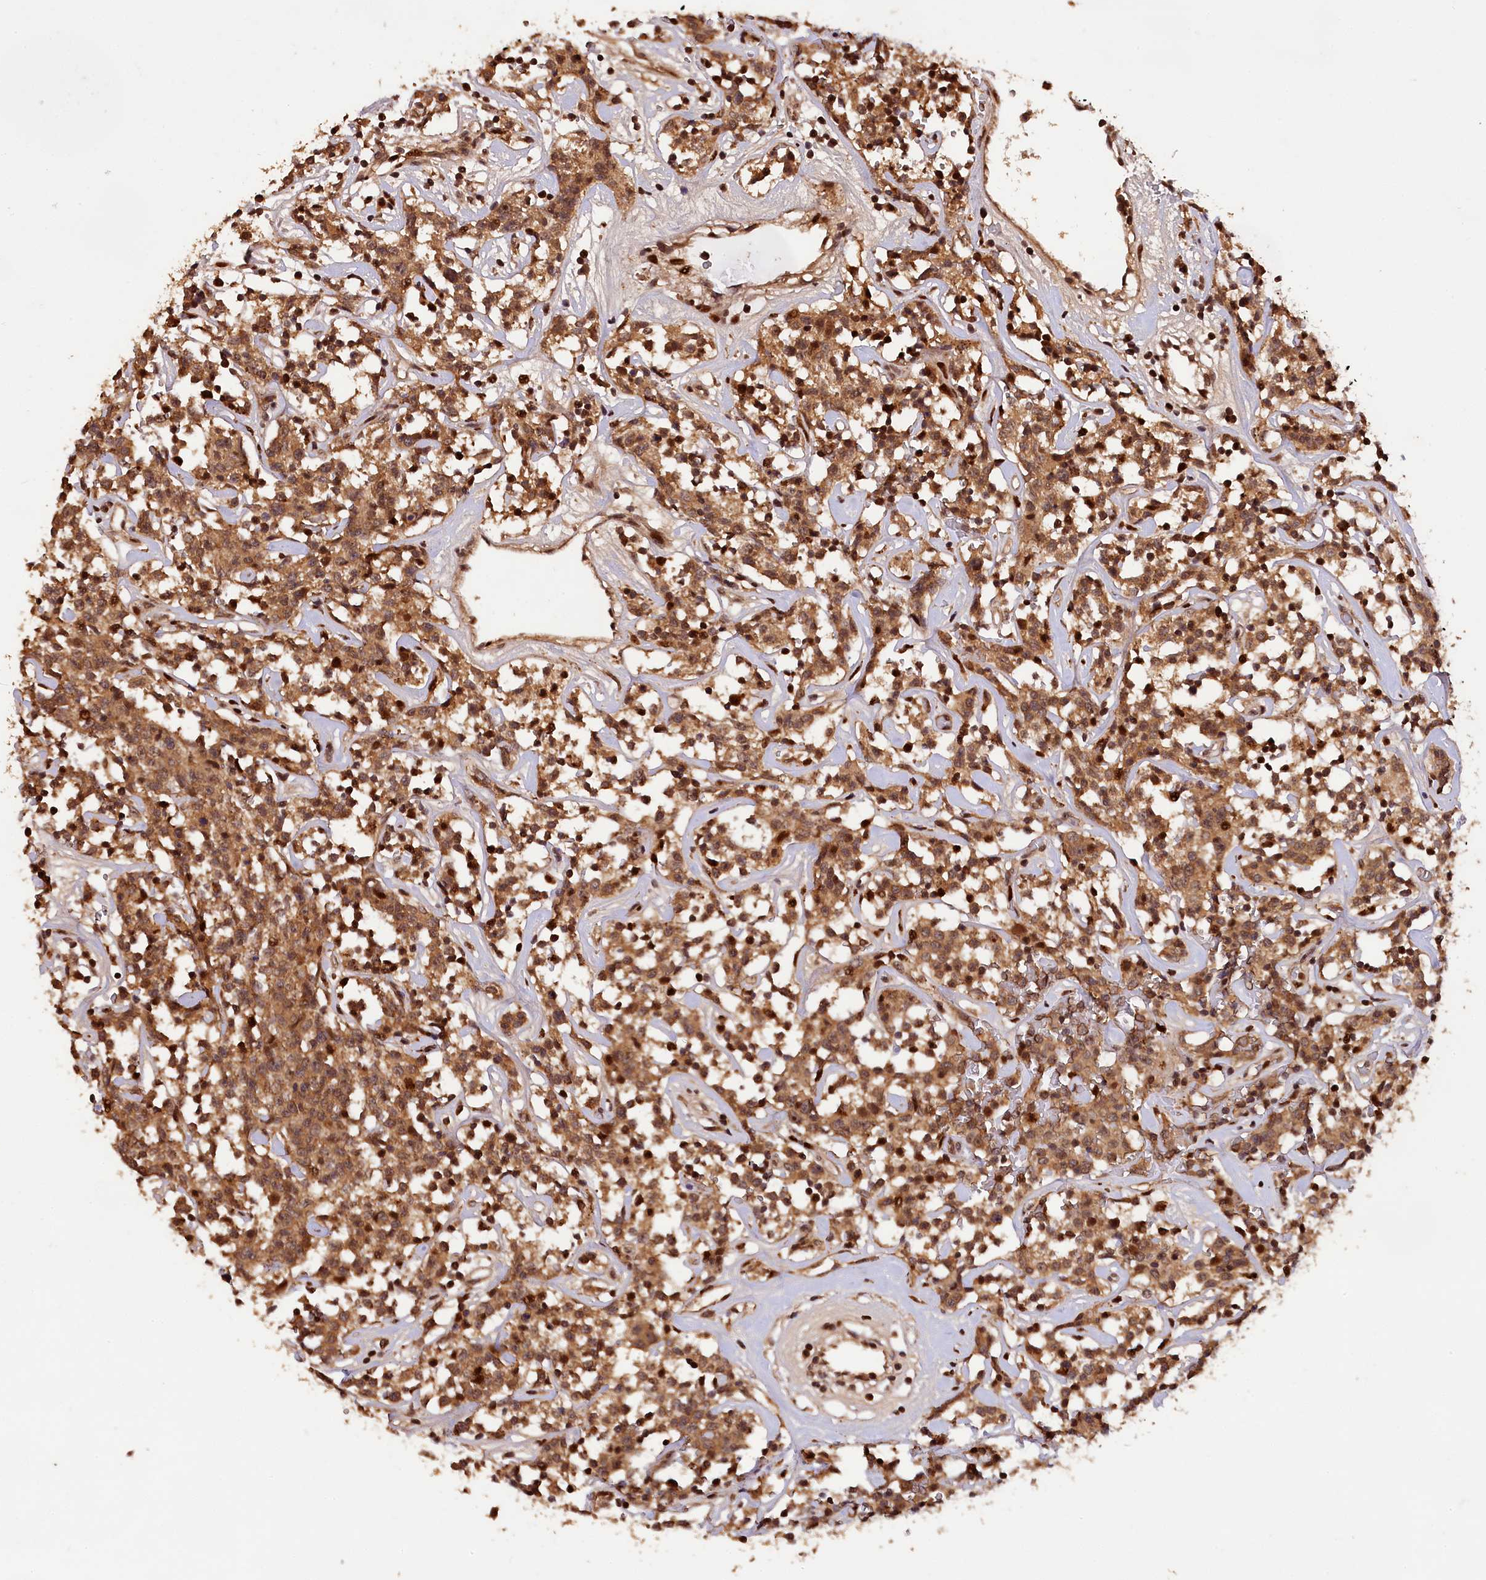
{"staining": {"intensity": "strong", "quantity": ">75%", "location": "cytoplasmic/membranous"}, "tissue": "lymphoma", "cell_type": "Tumor cells", "image_type": "cancer", "snomed": [{"axis": "morphology", "description": "Malignant lymphoma, non-Hodgkin's type, Low grade"}, {"axis": "topography", "description": "Small intestine"}], "caption": "A photomicrograph showing strong cytoplasmic/membranous expression in approximately >75% of tumor cells in malignant lymphoma, non-Hodgkin's type (low-grade), as visualized by brown immunohistochemical staining.", "gene": "PHAF1", "patient": {"sex": "female", "age": 59}}